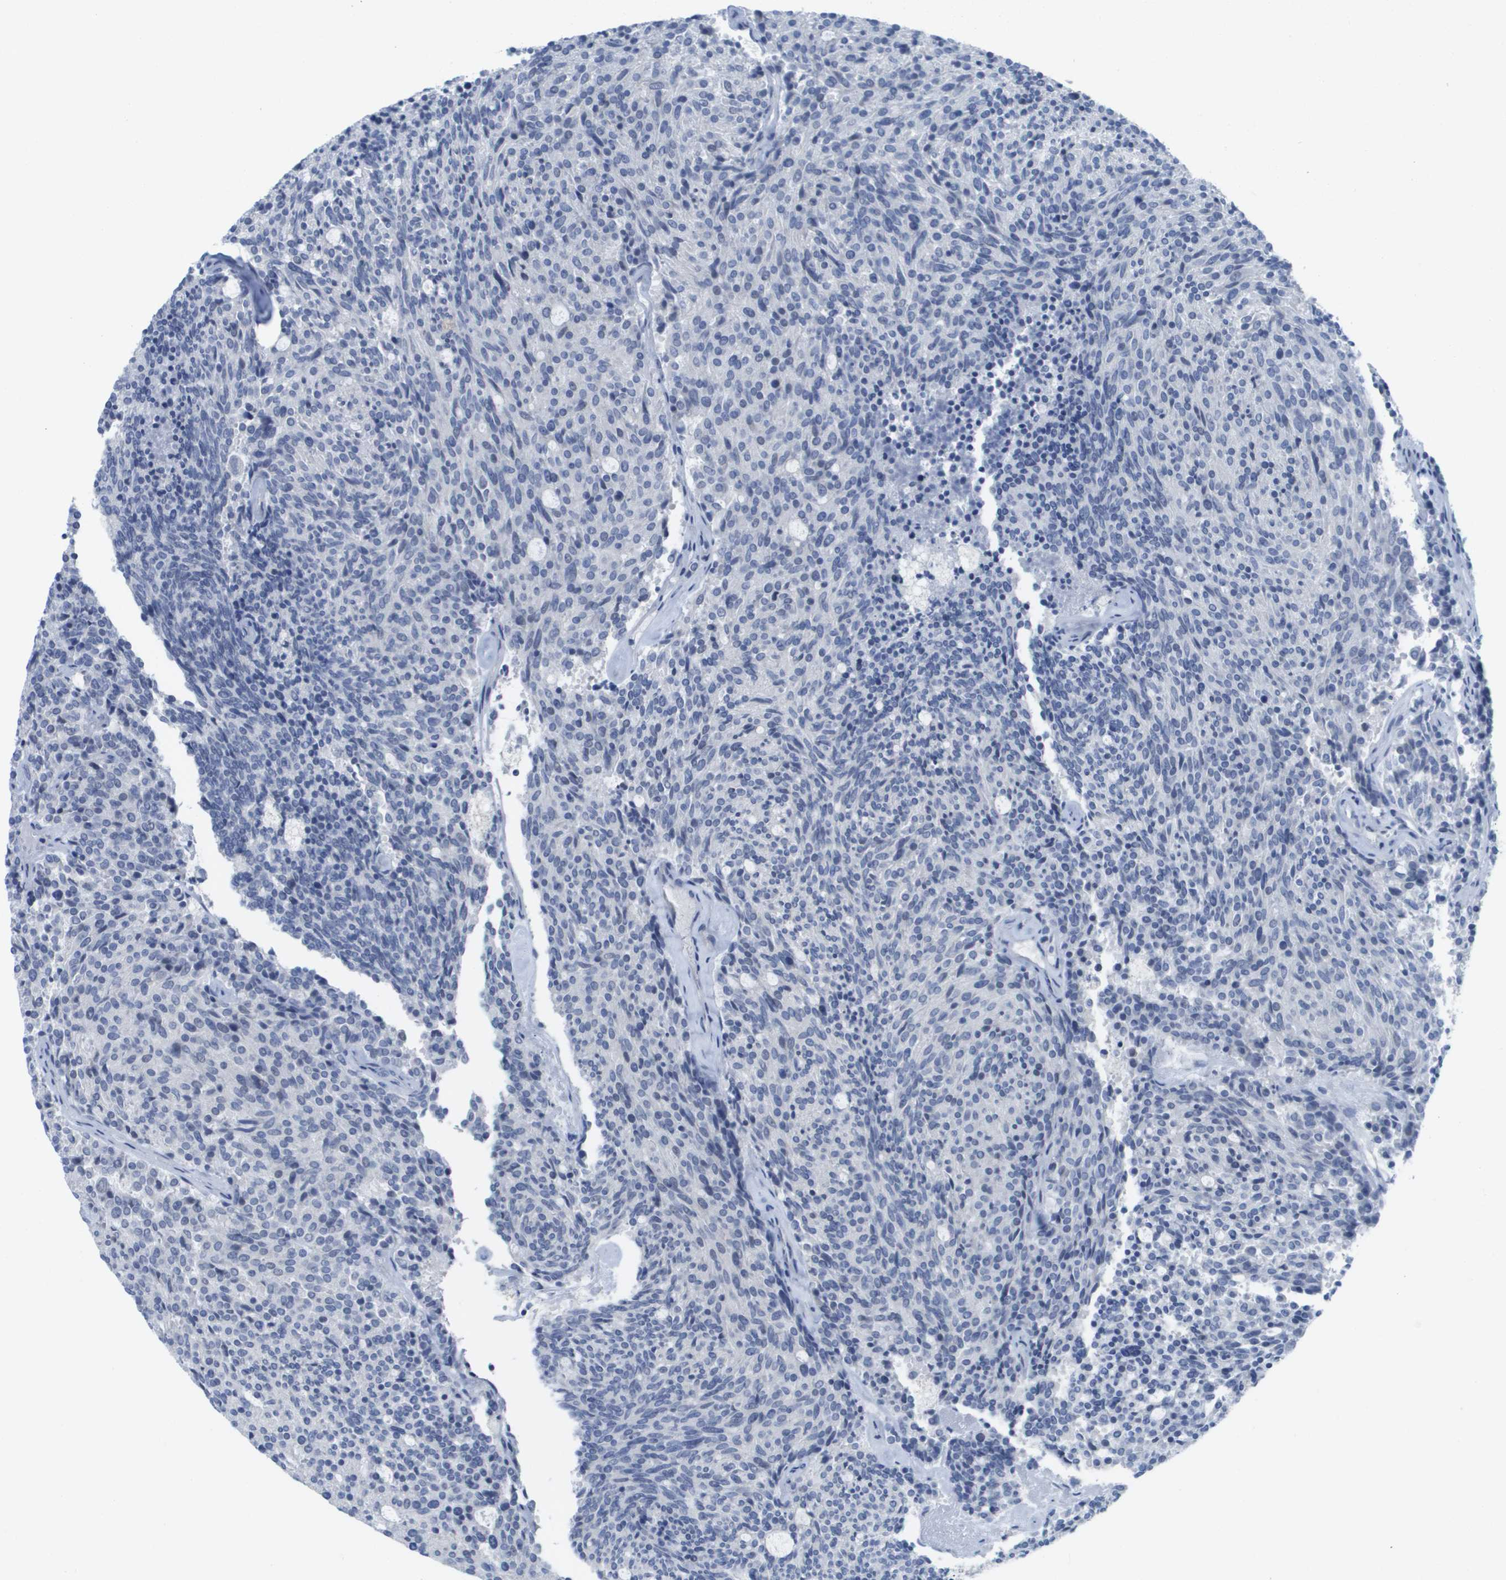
{"staining": {"intensity": "negative", "quantity": "none", "location": "none"}, "tissue": "carcinoid", "cell_type": "Tumor cells", "image_type": "cancer", "snomed": [{"axis": "morphology", "description": "Carcinoid, malignant, NOS"}, {"axis": "topography", "description": "Pancreas"}], "caption": "Malignant carcinoid stained for a protein using IHC exhibits no expression tumor cells.", "gene": "PDE4A", "patient": {"sex": "female", "age": 54}}